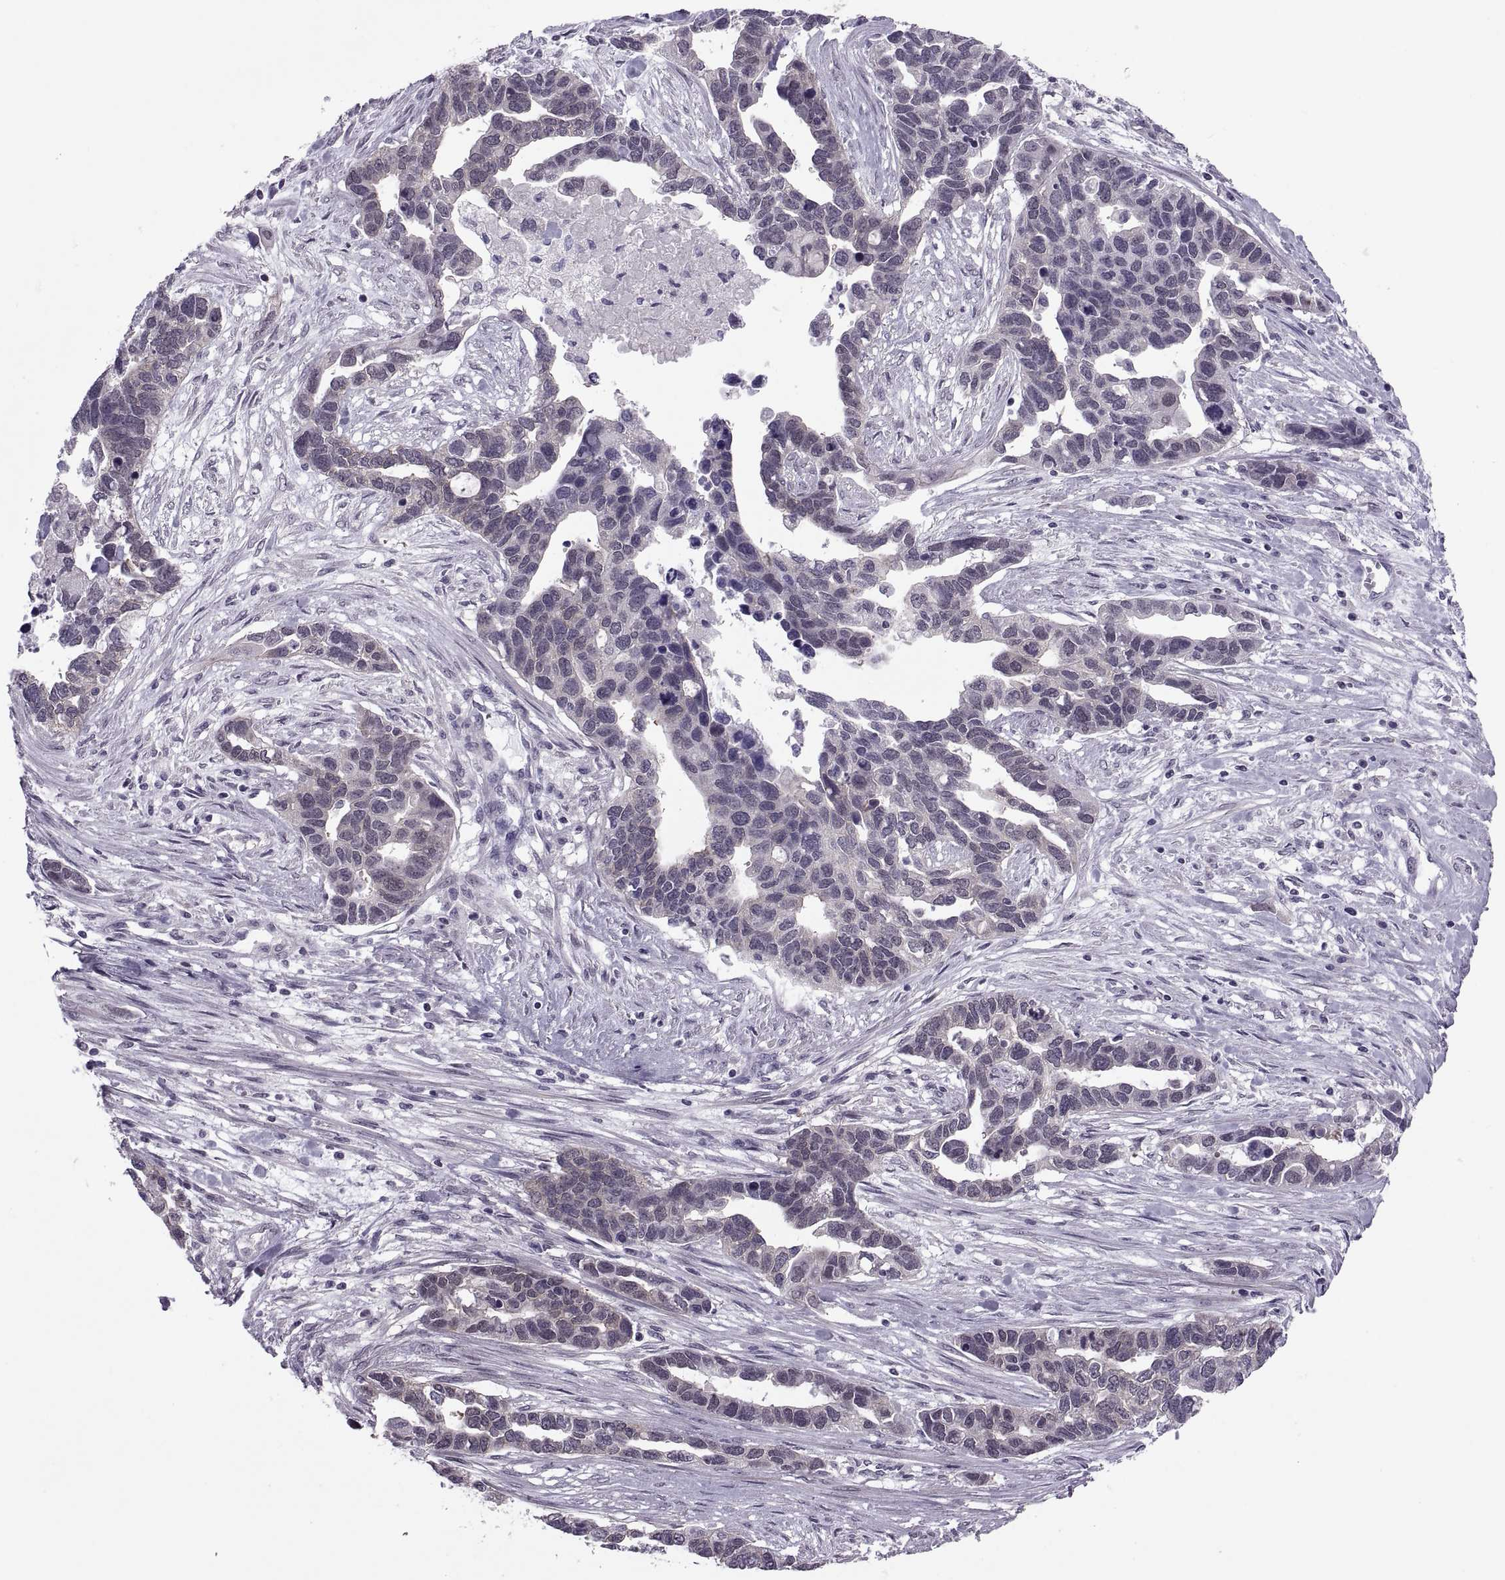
{"staining": {"intensity": "negative", "quantity": "none", "location": "none"}, "tissue": "ovarian cancer", "cell_type": "Tumor cells", "image_type": "cancer", "snomed": [{"axis": "morphology", "description": "Cystadenocarcinoma, serous, NOS"}, {"axis": "topography", "description": "Ovary"}], "caption": "The image shows no staining of tumor cells in ovarian cancer (serous cystadenocarcinoma).", "gene": "ODF3", "patient": {"sex": "female", "age": 54}}